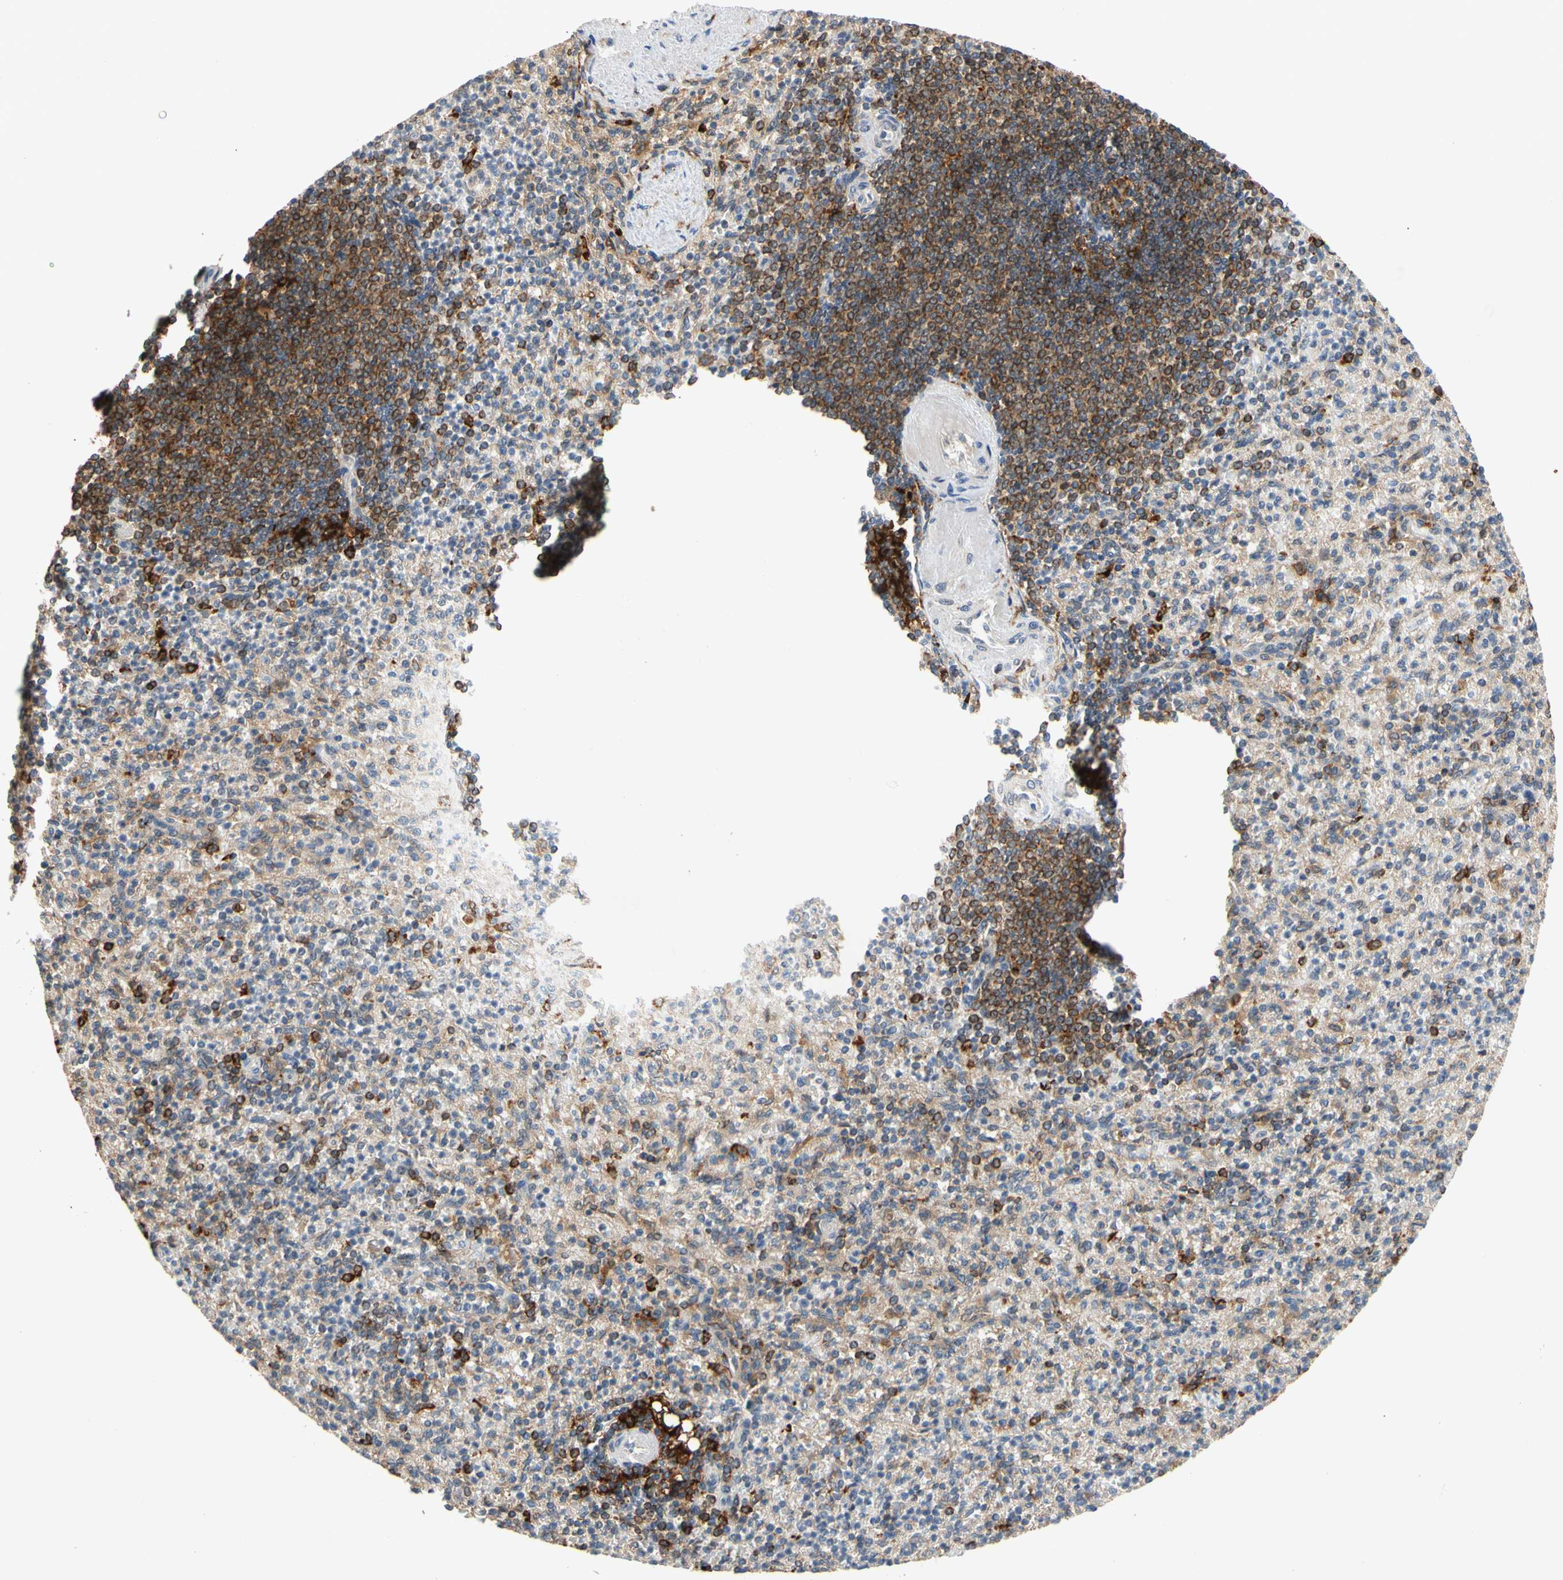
{"staining": {"intensity": "moderate", "quantity": "25%-75%", "location": "cytoplasmic/membranous"}, "tissue": "spleen", "cell_type": "Cells in red pulp", "image_type": "normal", "snomed": [{"axis": "morphology", "description": "Normal tissue, NOS"}, {"axis": "topography", "description": "Spleen"}], "caption": "Immunohistochemistry (IHC) histopathology image of unremarkable human spleen stained for a protein (brown), which reveals medium levels of moderate cytoplasmic/membranous expression in about 25%-75% of cells in red pulp.", "gene": "ANKHD1", "patient": {"sex": "female", "age": 74}}